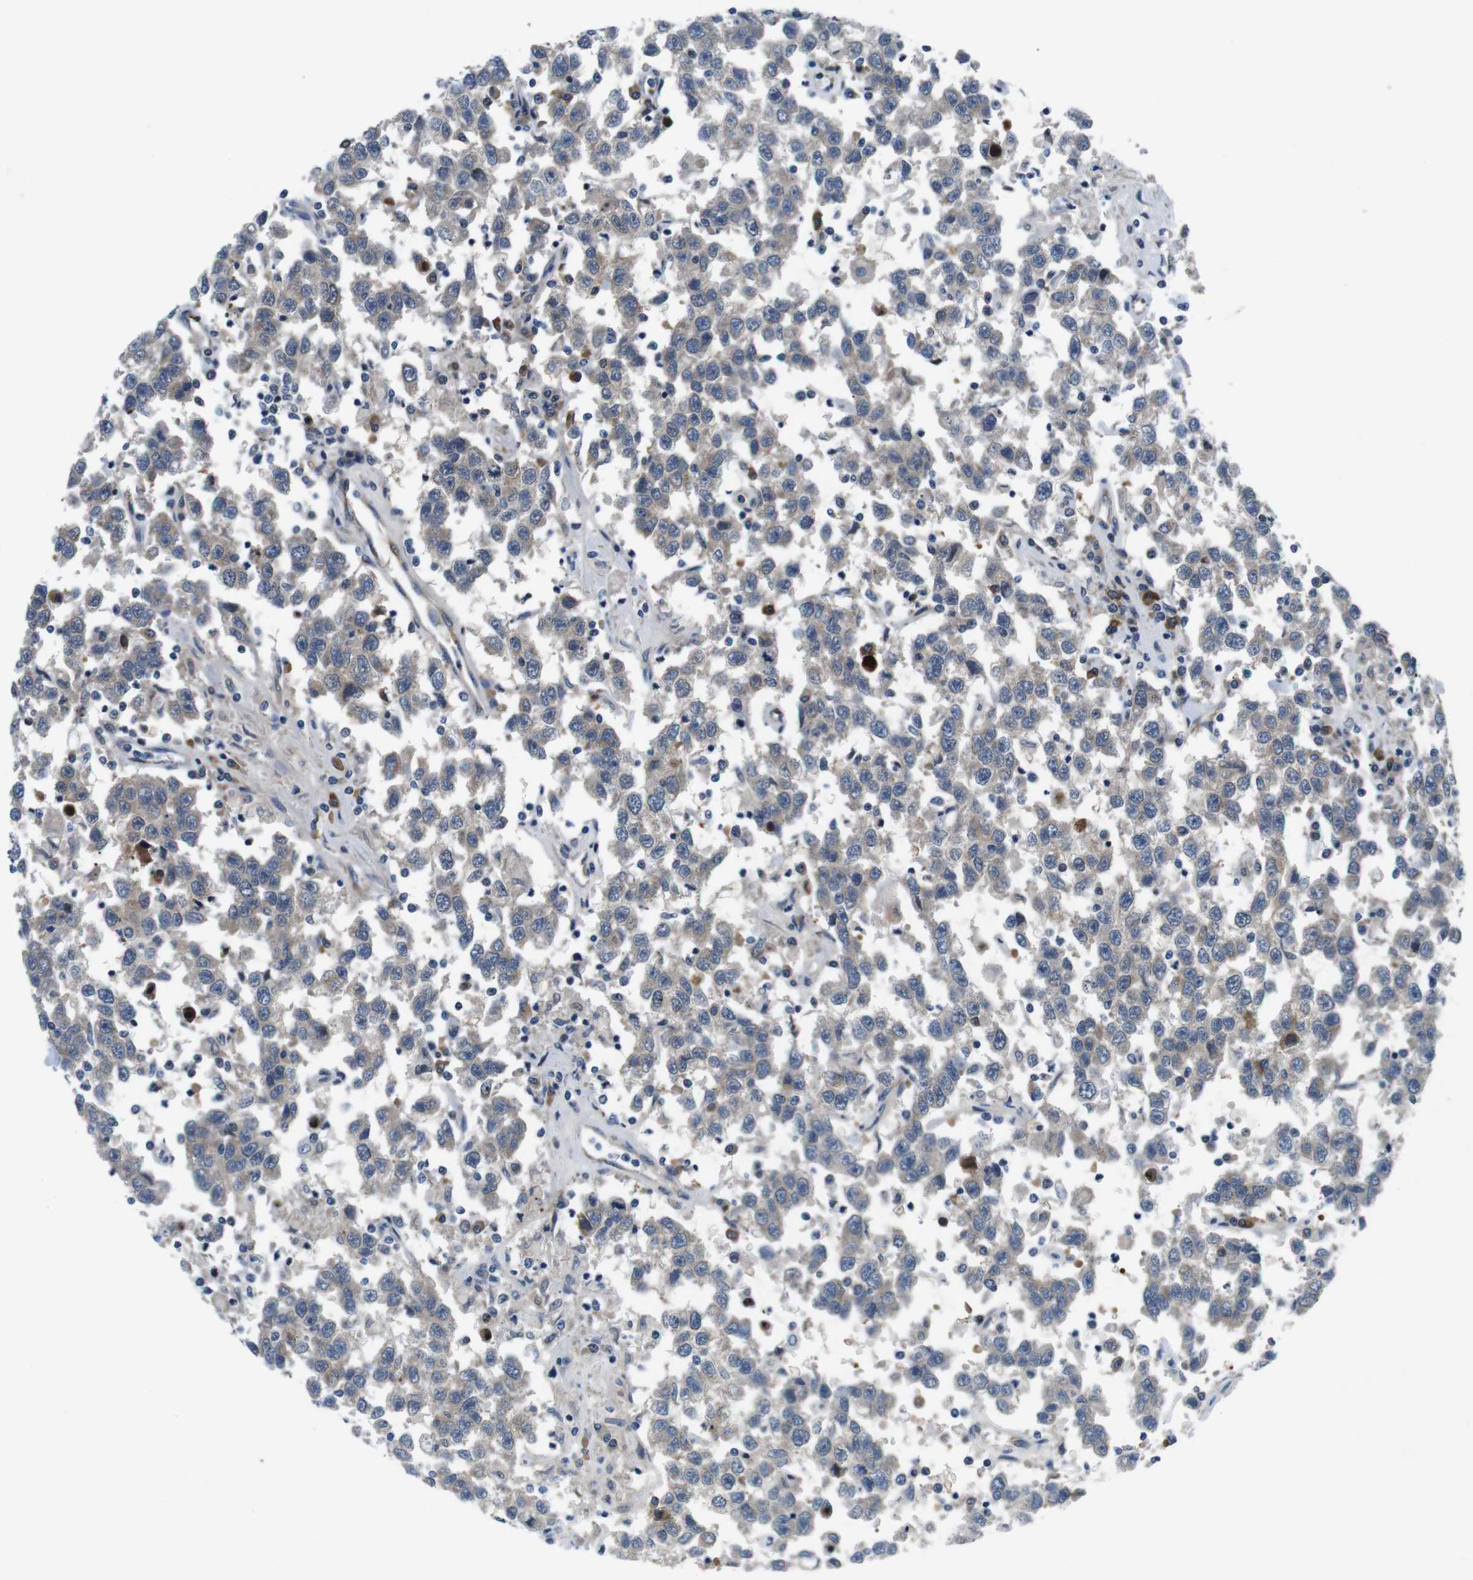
{"staining": {"intensity": "weak", "quantity": ">75%", "location": "cytoplasmic/membranous"}, "tissue": "testis cancer", "cell_type": "Tumor cells", "image_type": "cancer", "snomed": [{"axis": "morphology", "description": "Seminoma, NOS"}, {"axis": "topography", "description": "Testis"}], "caption": "IHC of human testis seminoma reveals low levels of weak cytoplasmic/membranous positivity in about >75% of tumor cells.", "gene": "JAK1", "patient": {"sex": "male", "age": 41}}